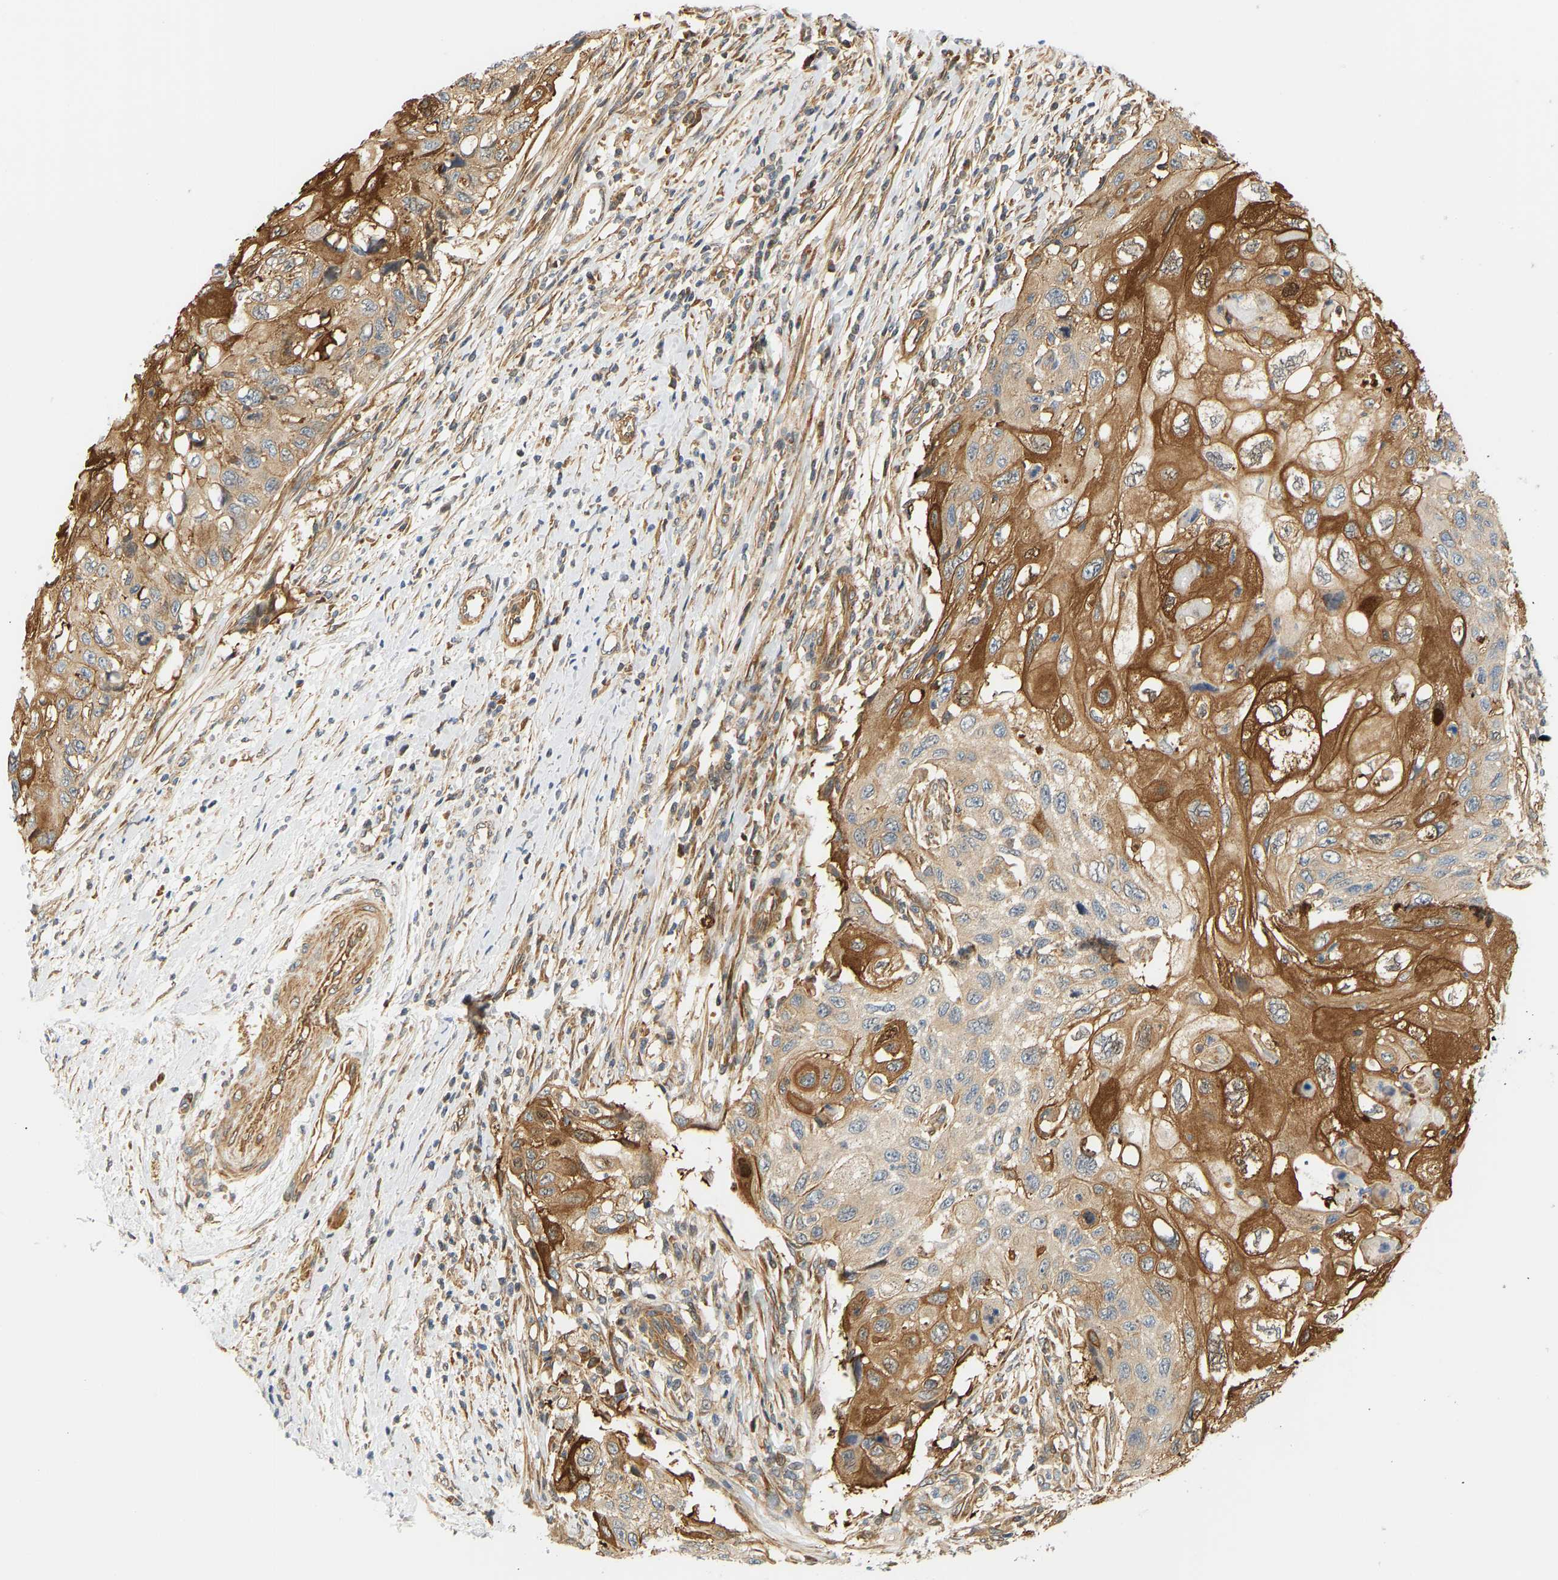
{"staining": {"intensity": "strong", "quantity": "25%-75%", "location": "cytoplasmic/membranous"}, "tissue": "cervical cancer", "cell_type": "Tumor cells", "image_type": "cancer", "snomed": [{"axis": "morphology", "description": "Squamous cell carcinoma, NOS"}, {"axis": "topography", "description": "Cervix"}], "caption": "The photomicrograph shows a brown stain indicating the presence of a protein in the cytoplasmic/membranous of tumor cells in cervical cancer (squamous cell carcinoma).", "gene": "CEP57", "patient": {"sex": "female", "age": 70}}